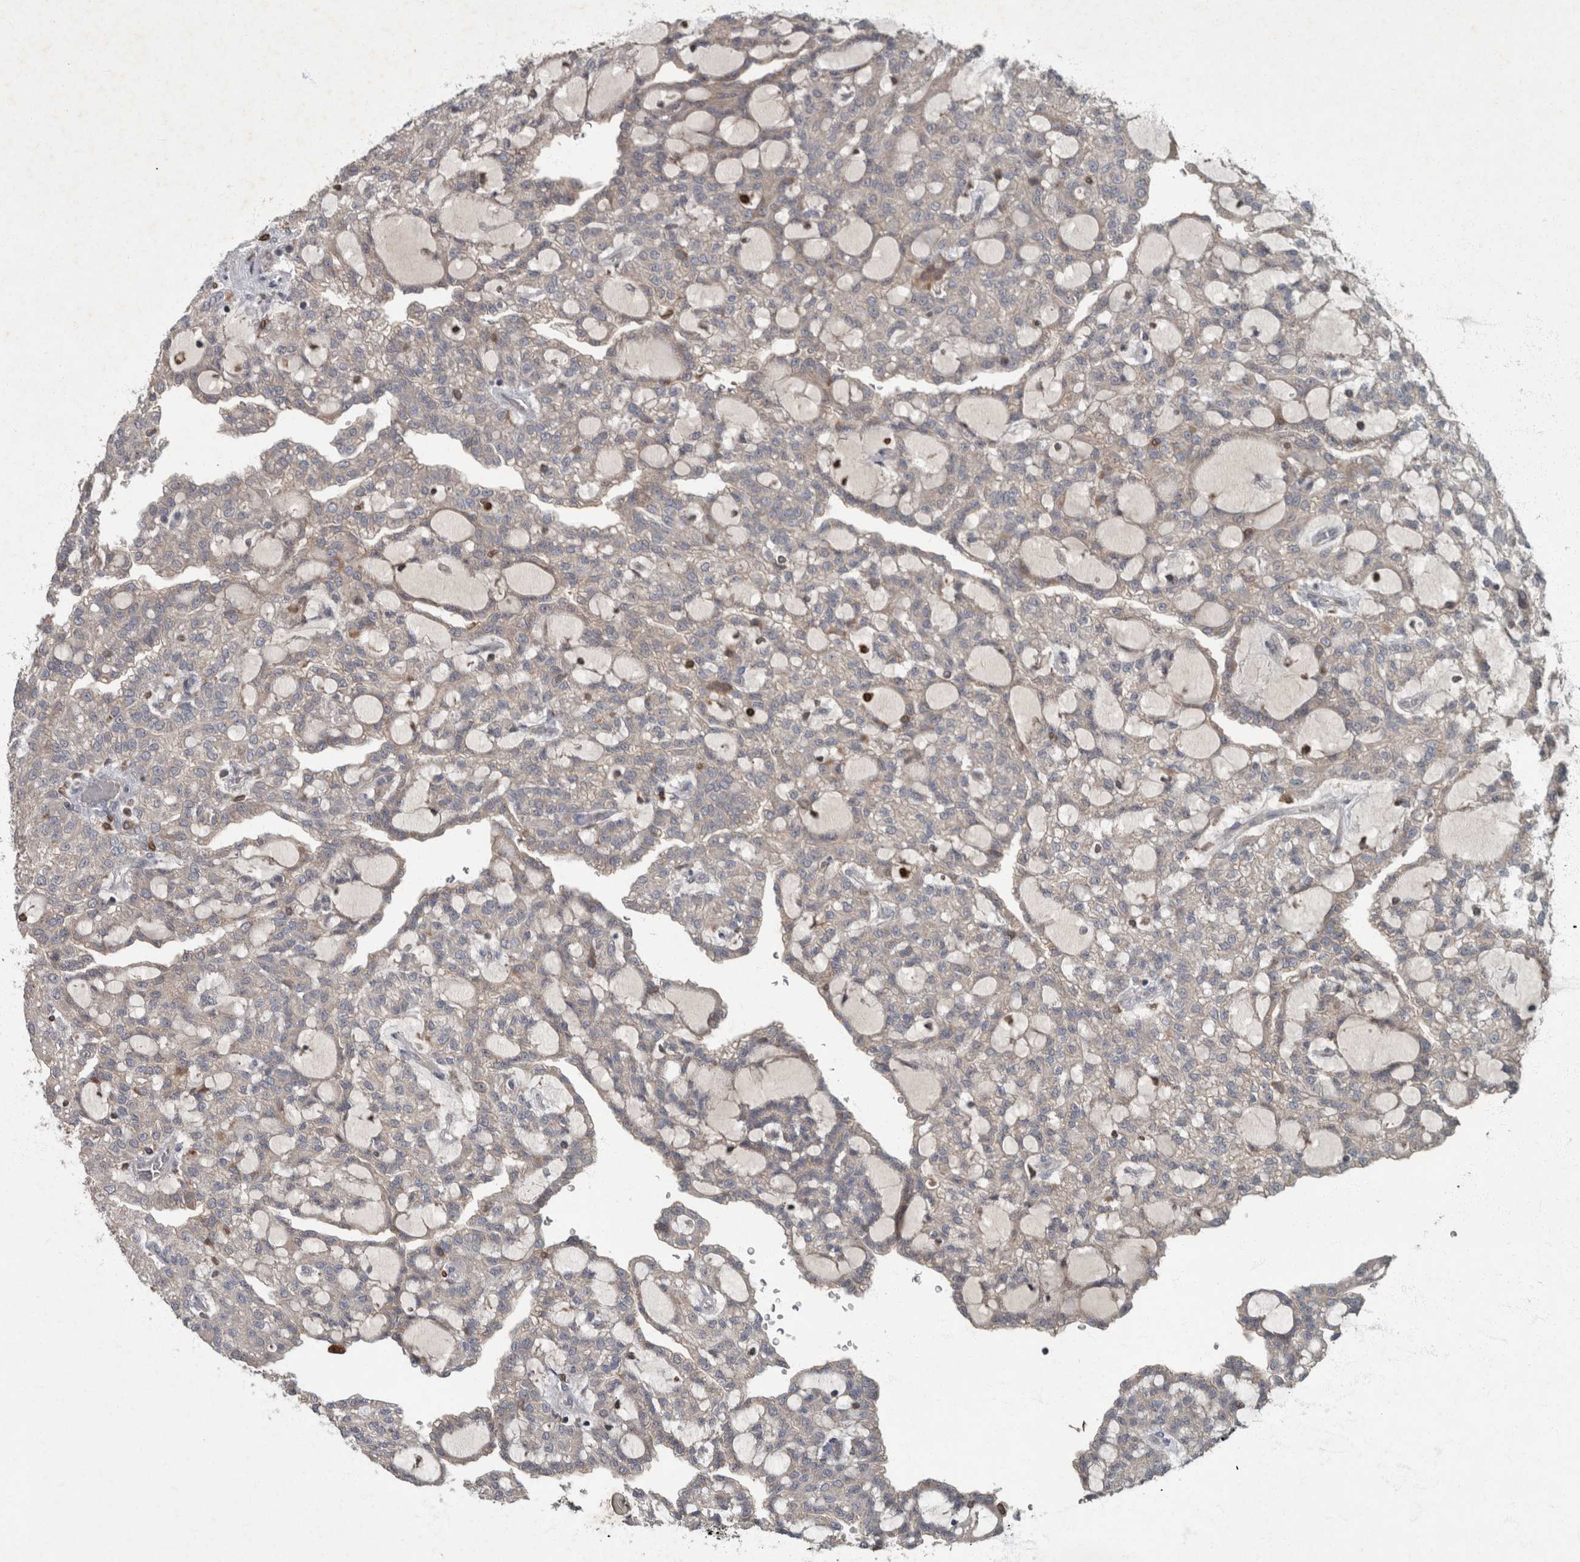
{"staining": {"intensity": "negative", "quantity": "none", "location": "none"}, "tissue": "renal cancer", "cell_type": "Tumor cells", "image_type": "cancer", "snomed": [{"axis": "morphology", "description": "Adenocarcinoma, NOS"}, {"axis": "topography", "description": "Kidney"}], "caption": "Immunohistochemical staining of renal cancer (adenocarcinoma) shows no significant positivity in tumor cells.", "gene": "PPP1R3C", "patient": {"sex": "male", "age": 63}}